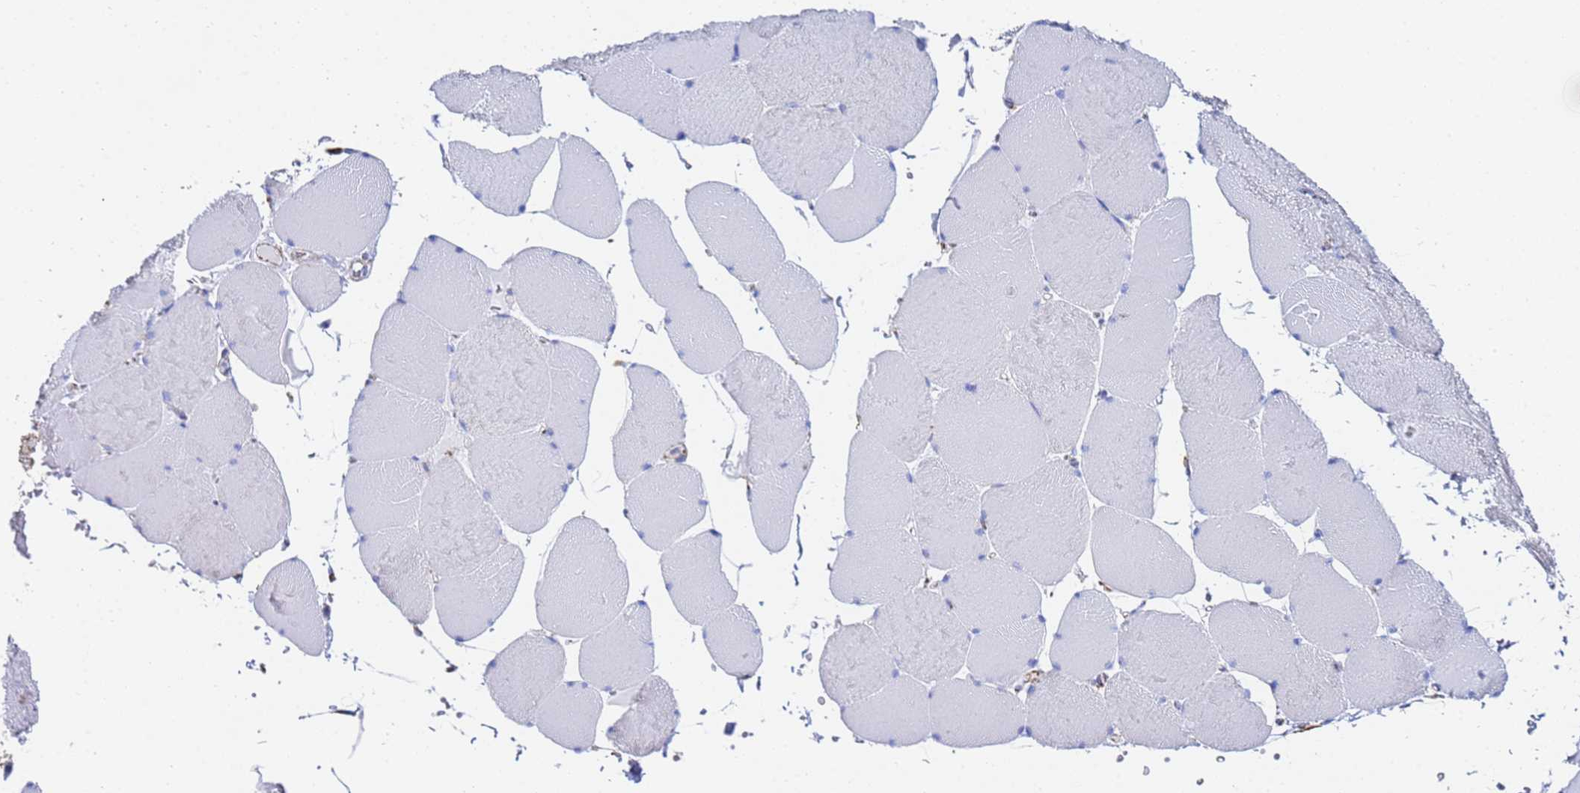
{"staining": {"intensity": "negative", "quantity": "none", "location": "none"}, "tissue": "skeletal muscle", "cell_type": "Myocytes", "image_type": "normal", "snomed": [{"axis": "morphology", "description": "Normal tissue, NOS"}, {"axis": "topography", "description": "Skeletal muscle"}, {"axis": "topography", "description": "Head-Neck"}], "caption": "This photomicrograph is of normal skeletal muscle stained with IHC to label a protein in brown with the nuclei are counter-stained blue. There is no positivity in myocytes.", "gene": "GLUD1", "patient": {"sex": "male", "age": 66}}